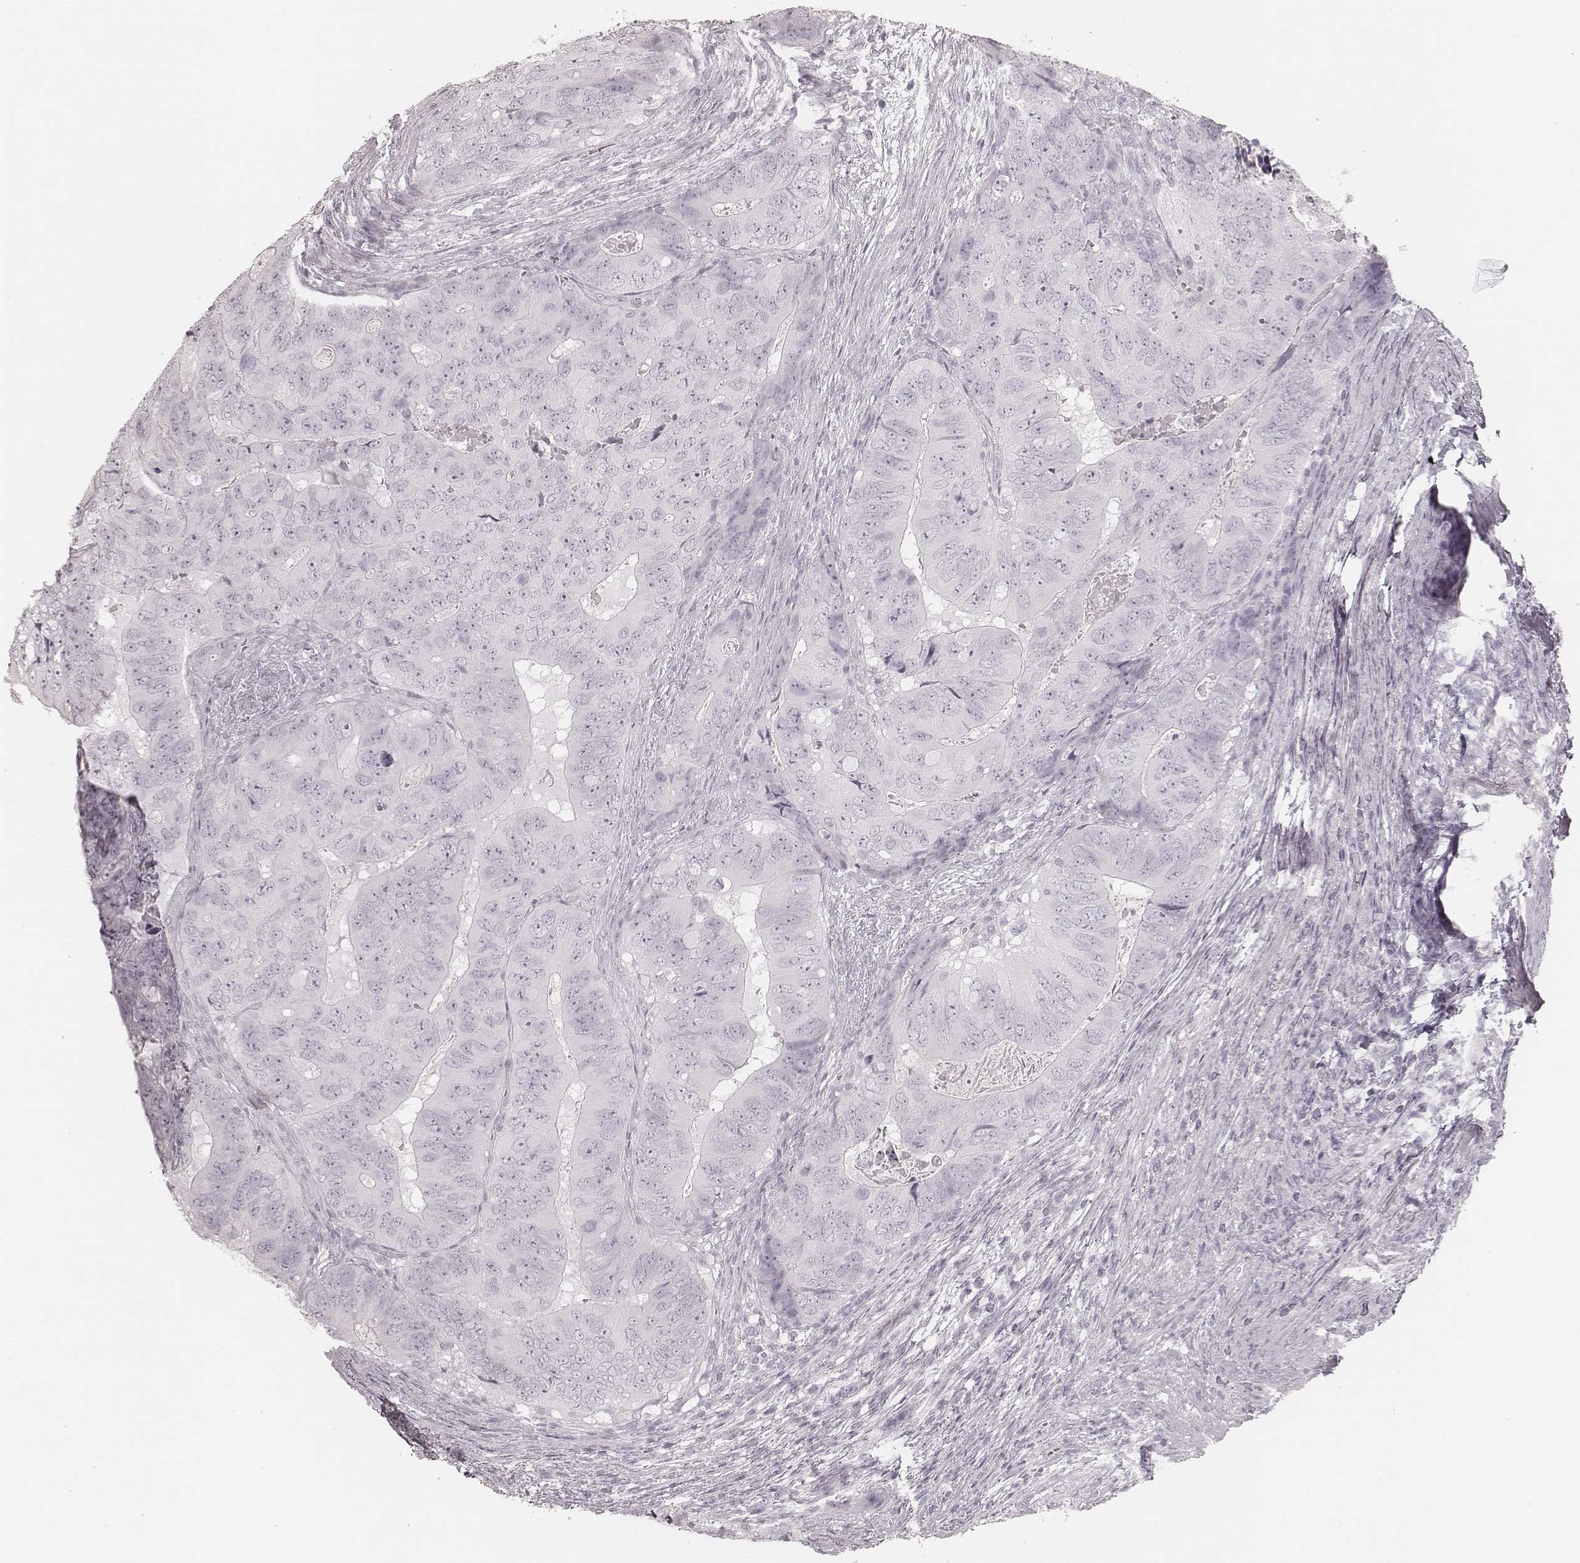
{"staining": {"intensity": "negative", "quantity": "none", "location": "none"}, "tissue": "colorectal cancer", "cell_type": "Tumor cells", "image_type": "cancer", "snomed": [{"axis": "morphology", "description": "Adenocarcinoma, NOS"}, {"axis": "topography", "description": "Colon"}], "caption": "Tumor cells show no significant protein staining in colorectal cancer (adenocarcinoma).", "gene": "KRT72", "patient": {"sex": "male", "age": 79}}